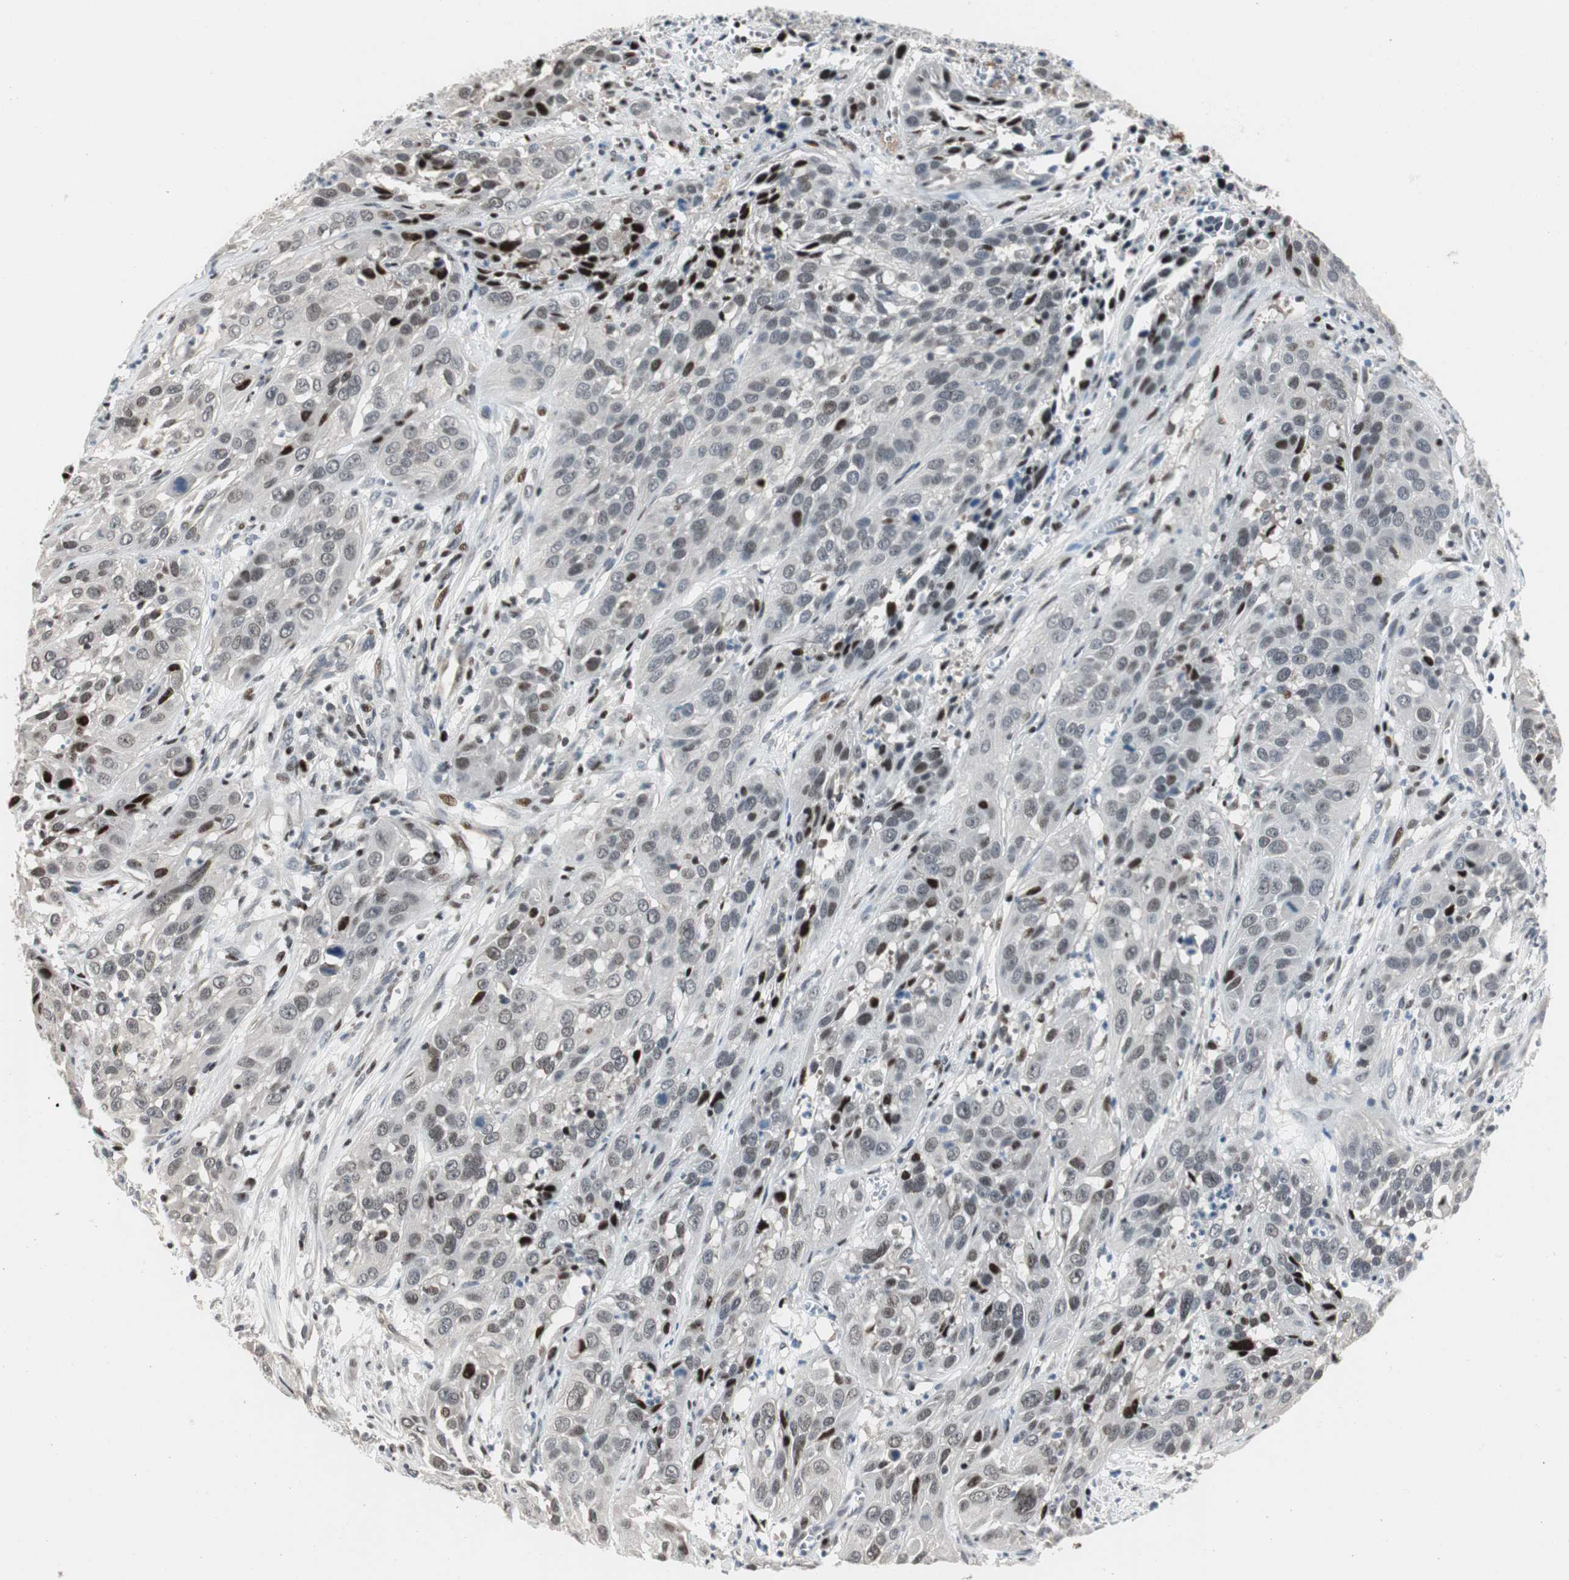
{"staining": {"intensity": "strong", "quantity": "<25%", "location": "nuclear"}, "tissue": "cervical cancer", "cell_type": "Tumor cells", "image_type": "cancer", "snomed": [{"axis": "morphology", "description": "Squamous cell carcinoma, NOS"}, {"axis": "topography", "description": "Cervix"}], "caption": "A histopathology image showing strong nuclear positivity in approximately <25% of tumor cells in squamous cell carcinoma (cervical), as visualized by brown immunohistochemical staining.", "gene": "RAD1", "patient": {"sex": "female", "age": 32}}